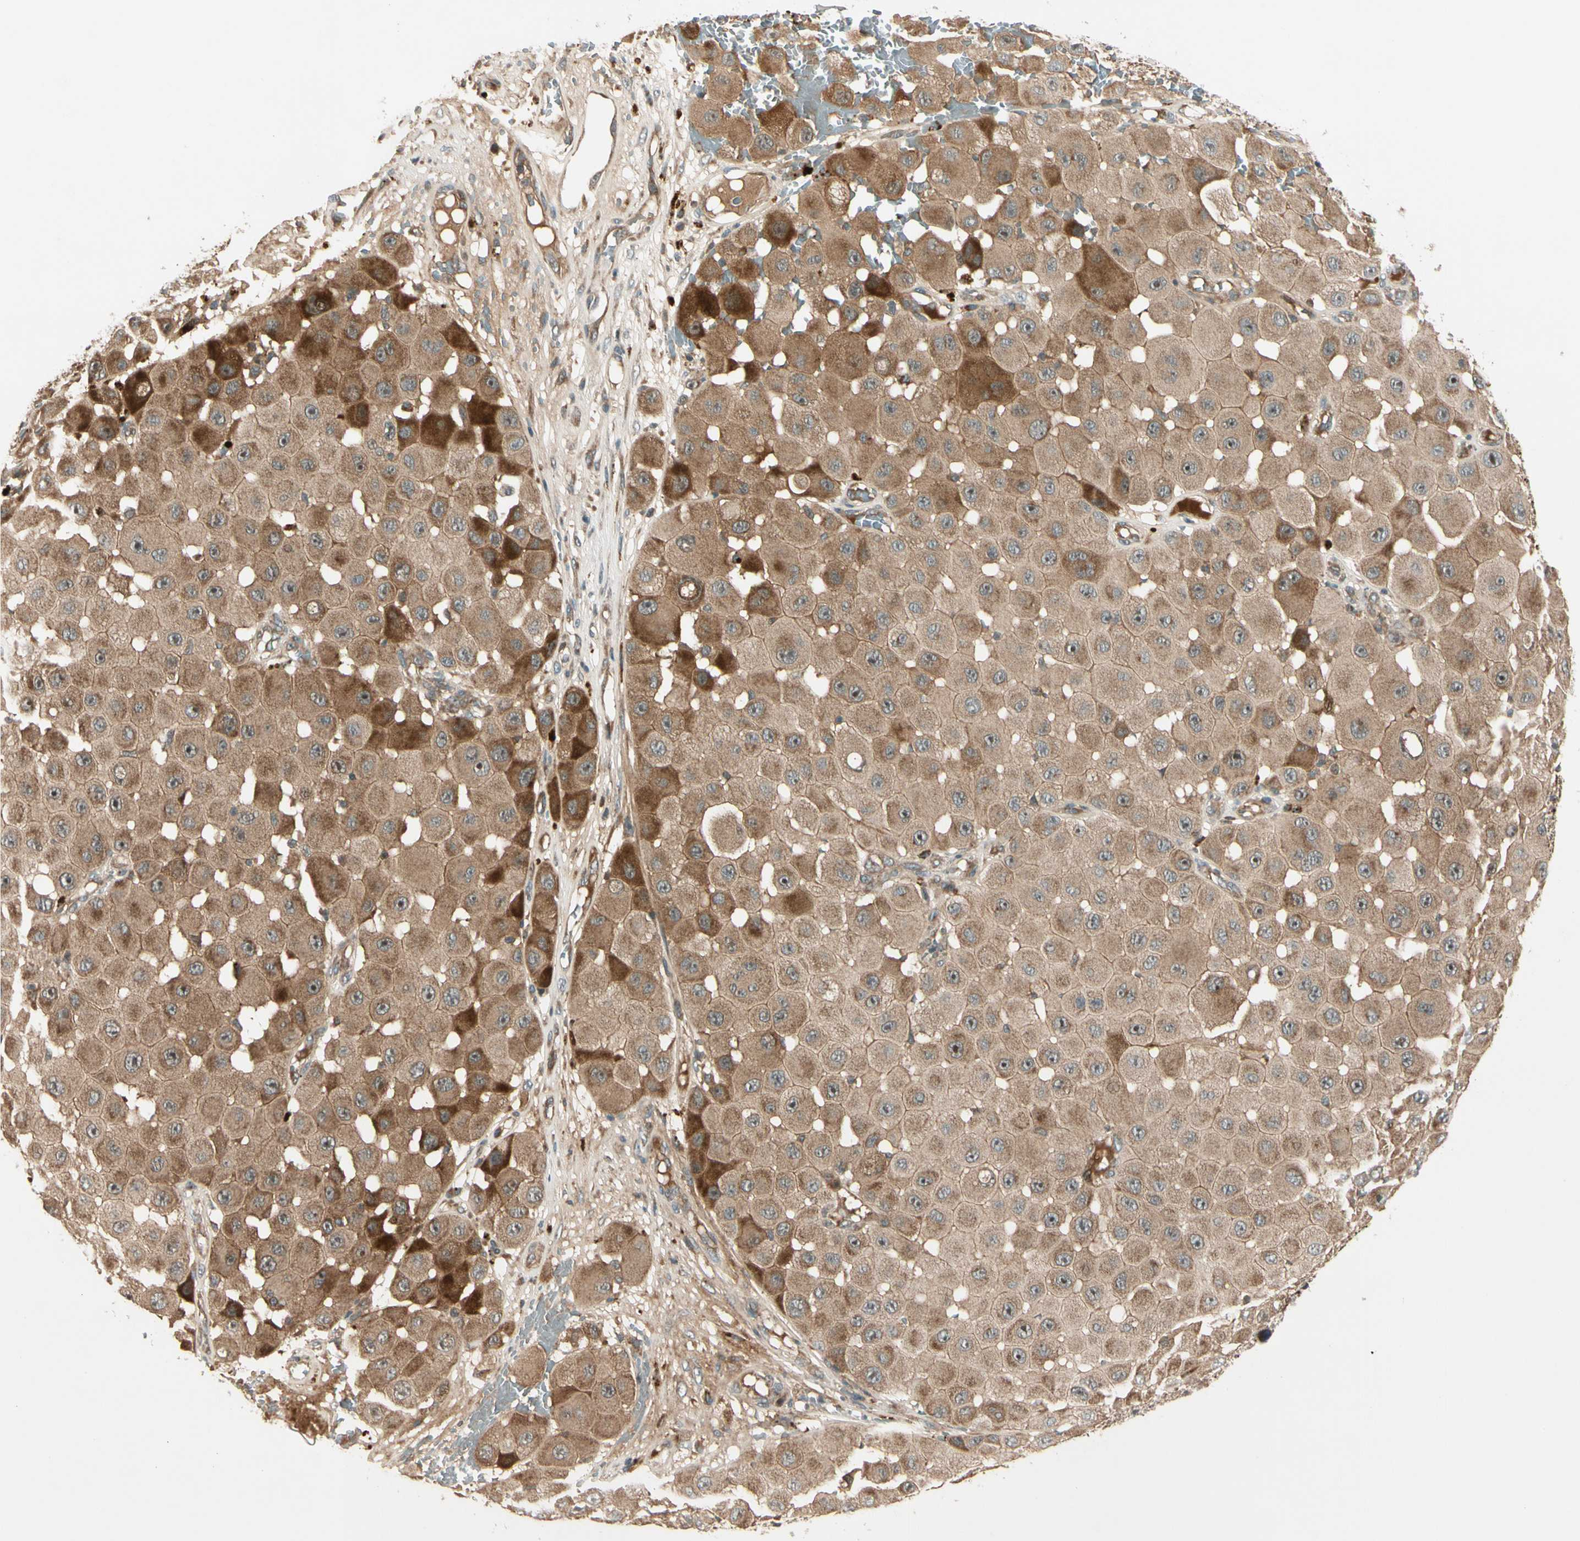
{"staining": {"intensity": "moderate", "quantity": ">75%", "location": "cytoplasmic/membranous"}, "tissue": "melanoma", "cell_type": "Tumor cells", "image_type": "cancer", "snomed": [{"axis": "morphology", "description": "Malignant melanoma, NOS"}, {"axis": "topography", "description": "Skin"}], "caption": "Malignant melanoma tissue shows moderate cytoplasmic/membranous positivity in approximately >75% of tumor cells", "gene": "ACVR1C", "patient": {"sex": "female", "age": 81}}